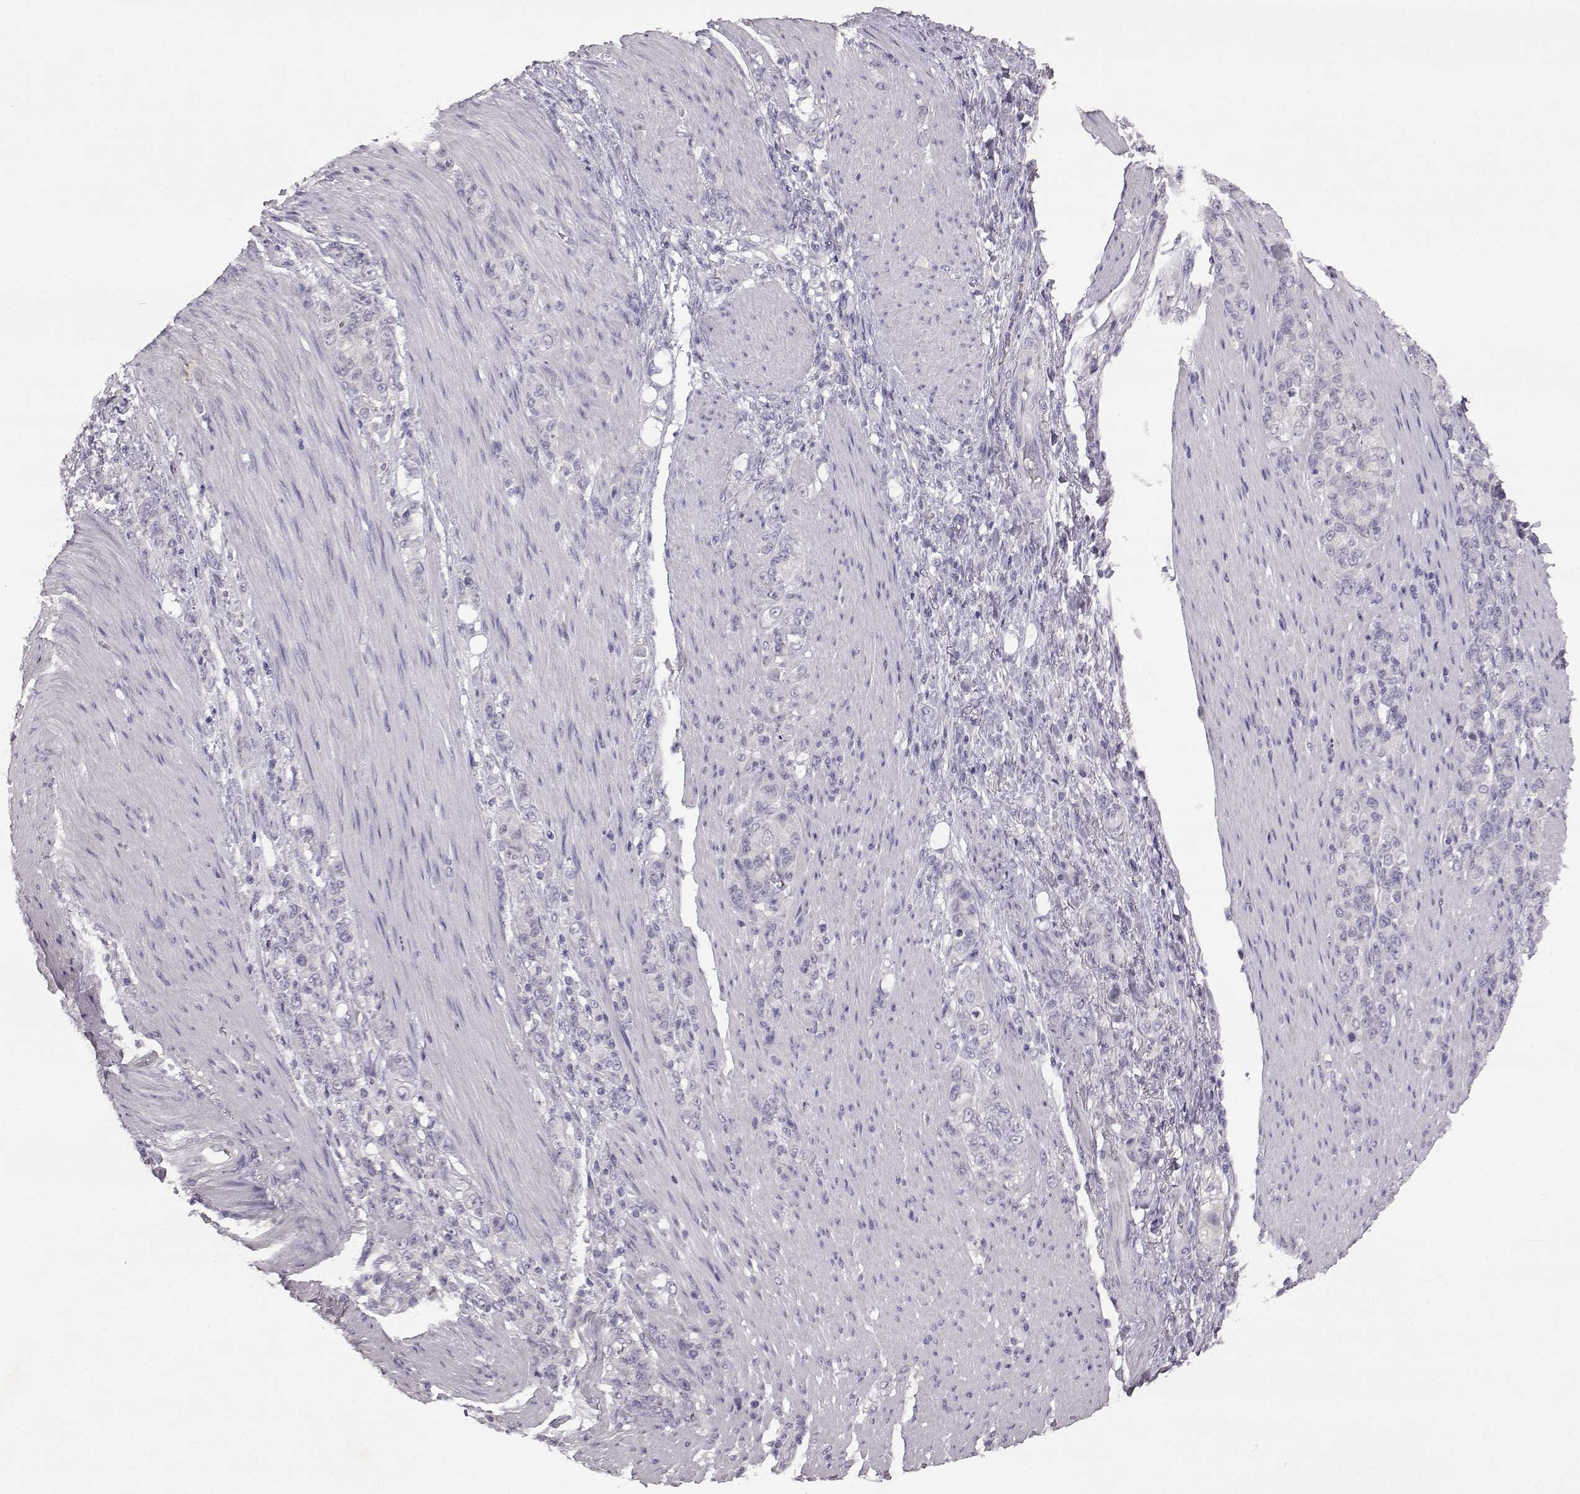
{"staining": {"intensity": "negative", "quantity": "none", "location": "none"}, "tissue": "stomach cancer", "cell_type": "Tumor cells", "image_type": "cancer", "snomed": [{"axis": "morphology", "description": "Adenocarcinoma, NOS"}, {"axis": "topography", "description": "Stomach"}], "caption": "Tumor cells show no significant protein expression in stomach adenocarcinoma.", "gene": "SPAG17", "patient": {"sex": "female", "age": 79}}